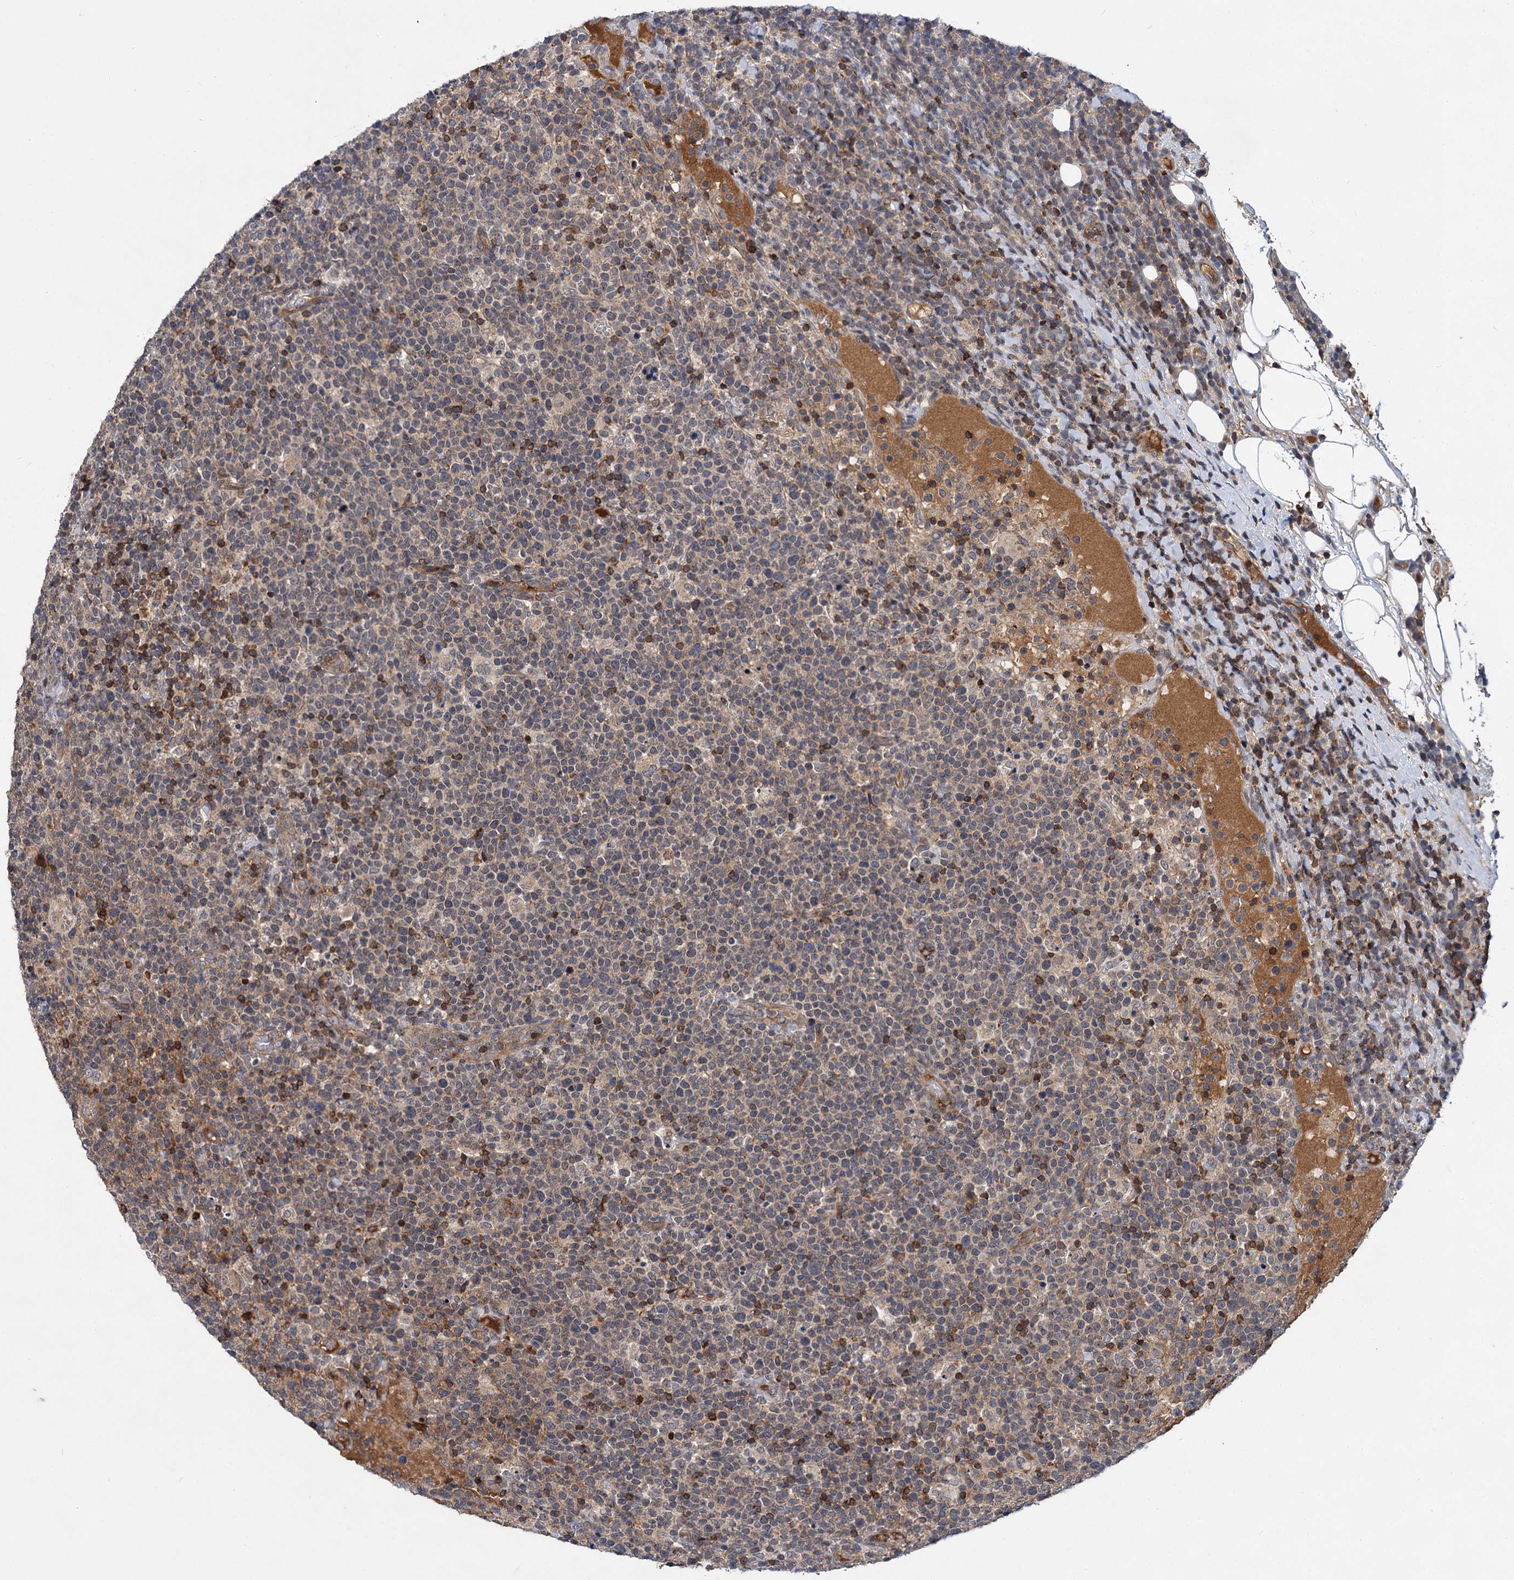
{"staining": {"intensity": "moderate", "quantity": "<25%", "location": "cytoplasmic/membranous"}, "tissue": "lymphoma", "cell_type": "Tumor cells", "image_type": "cancer", "snomed": [{"axis": "morphology", "description": "Malignant lymphoma, non-Hodgkin's type, High grade"}, {"axis": "topography", "description": "Lymph node"}], "caption": "Protein staining of lymphoma tissue demonstrates moderate cytoplasmic/membranous staining in about <25% of tumor cells. (DAB IHC, brown staining for protein, blue staining for nuclei).", "gene": "ABLIM1", "patient": {"sex": "male", "age": 61}}